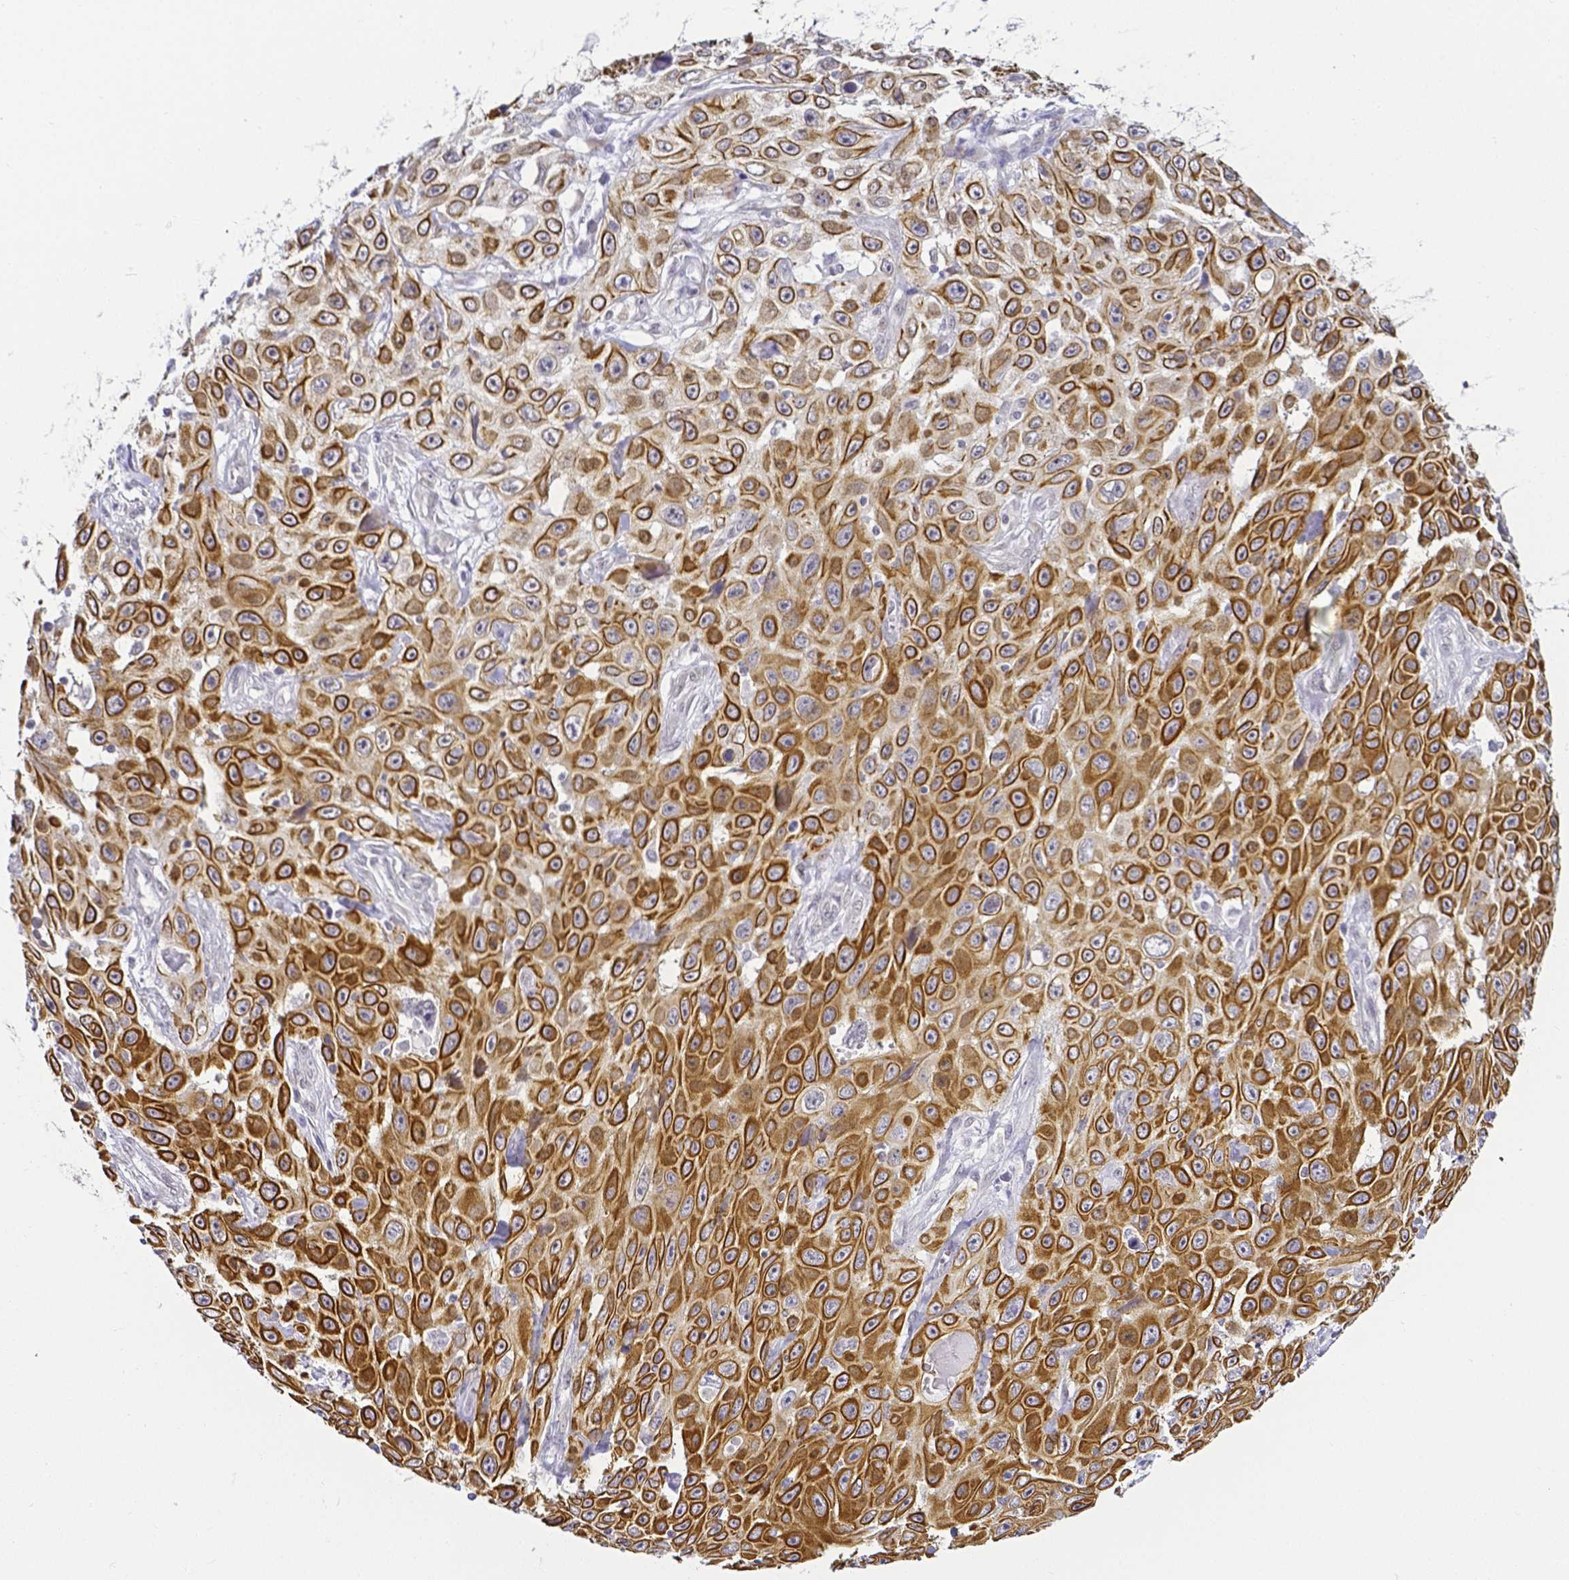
{"staining": {"intensity": "strong", "quantity": ">75%", "location": "cytoplasmic/membranous"}, "tissue": "skin cancer", "cell_type": "Tumor cells", "image_type": "cancer", "snomed": [{"axis": "morphology", "description": "Squamous cell carcinoma, NOS"}, {"axis": "topography", "description": "Skin"}], "caption": "About >75% of tumor cells in skin cancer demonstrate strong cytoplasmic/membranous protein positivity as visualized by brown immunohistochemical staining.", "gene": "FAM83G", "patient": {"sex": "male", "age": 82}}